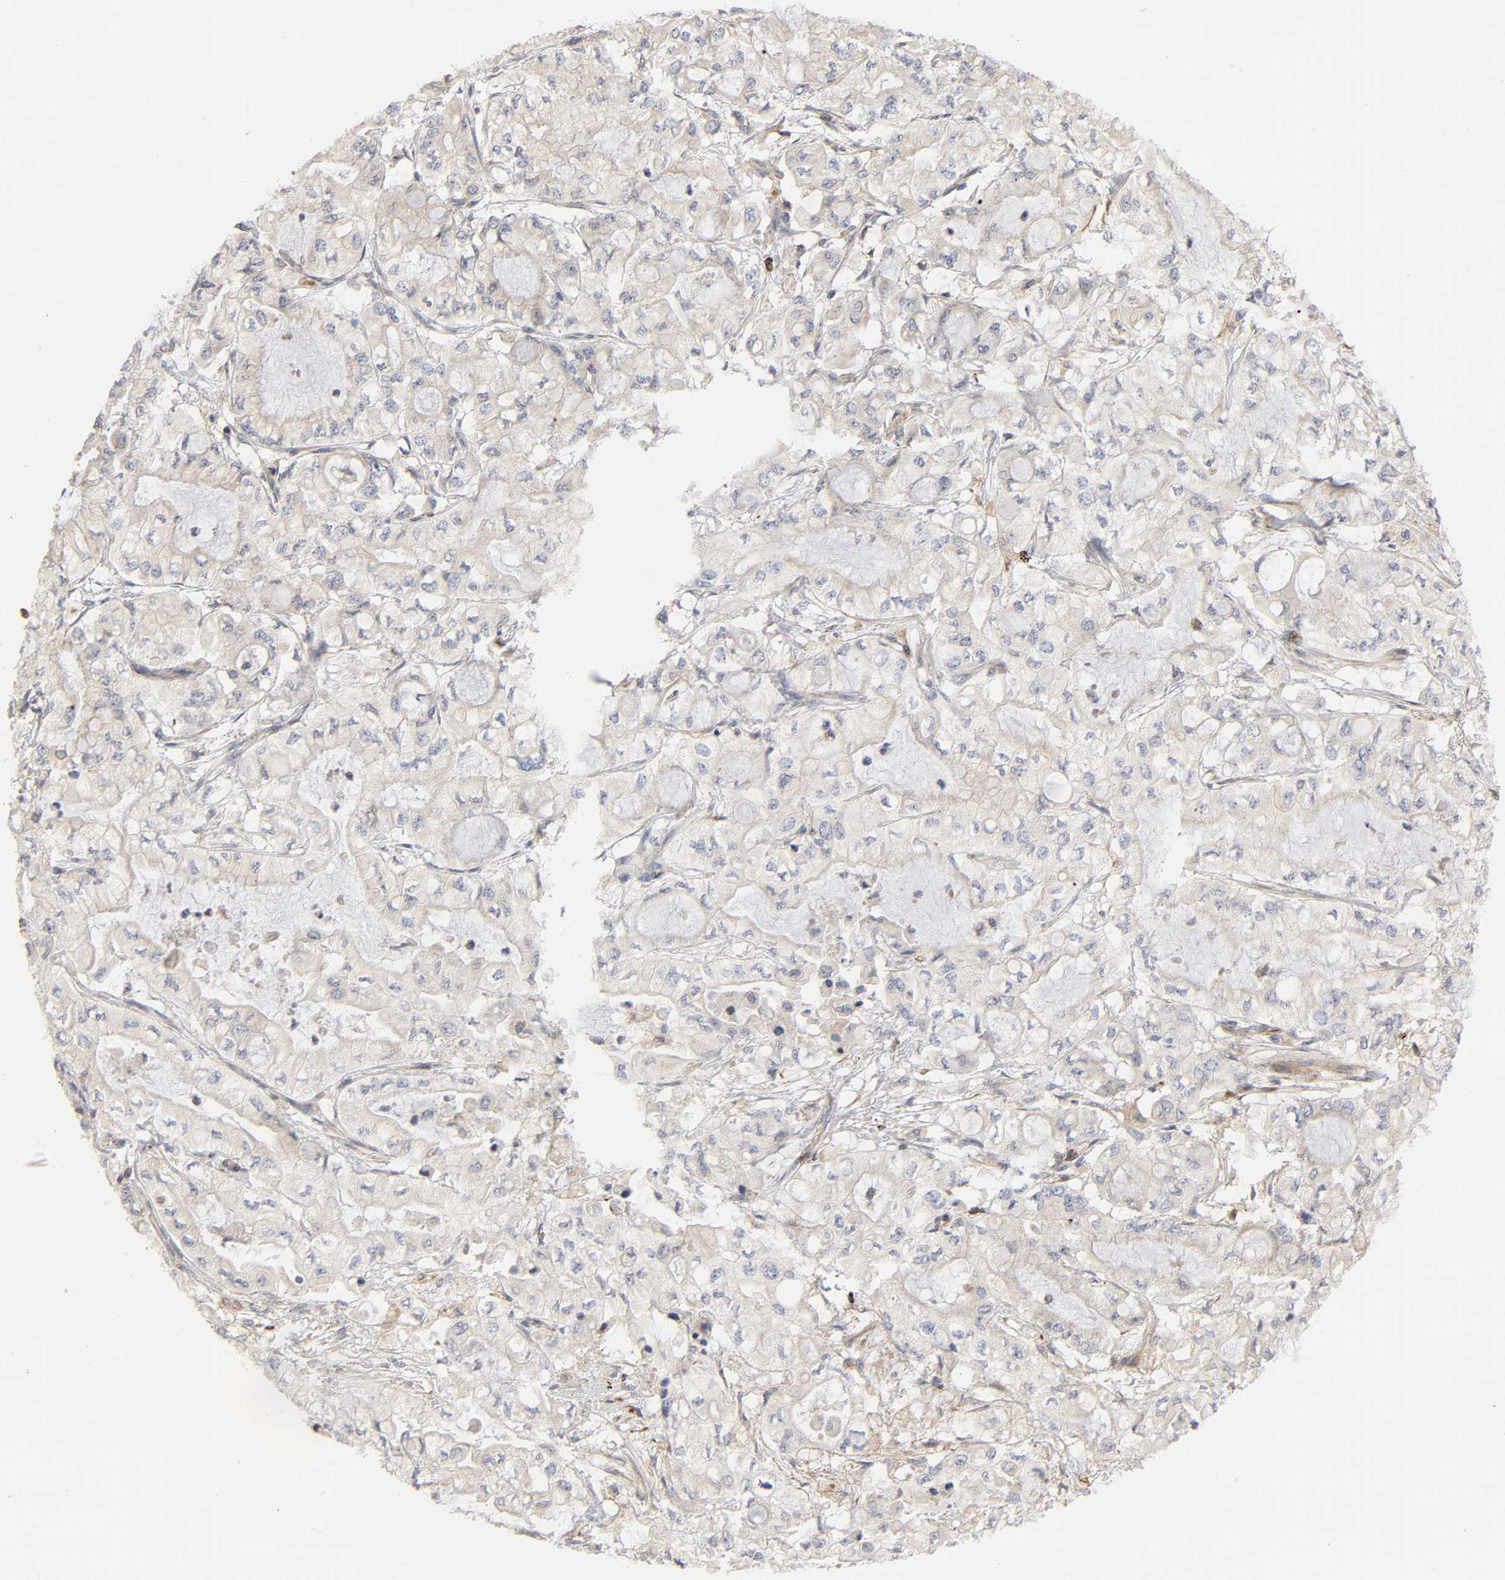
{"staining": {"intensity": "weak", "quantity": "25%-75%", "location": "cytoplasmic/membranous"}, "tissue": "pancreatic cancer", "cell_type": "Tumor cells", "image_type": "cancer", "snomed": [{"axis": "morphology", "description": "Adenocarcinoma, NOS"}, {"axis": "topography", "description": "Pancreas"}], "caption": "Protein expression analysis of human adenocarcinoma (pancreatic) reveals weak cytoplasmic/membranous staining in approximately 25%-75% of tumor cells. The protein is stained brown, and the nuclei are stained in blue (DAB (3,3'-diaminobenzidine) IHC with brightfield microscopy, high magnification).", "gene": "FAM118A", "patient": {"sex": "male", "age": 79}}